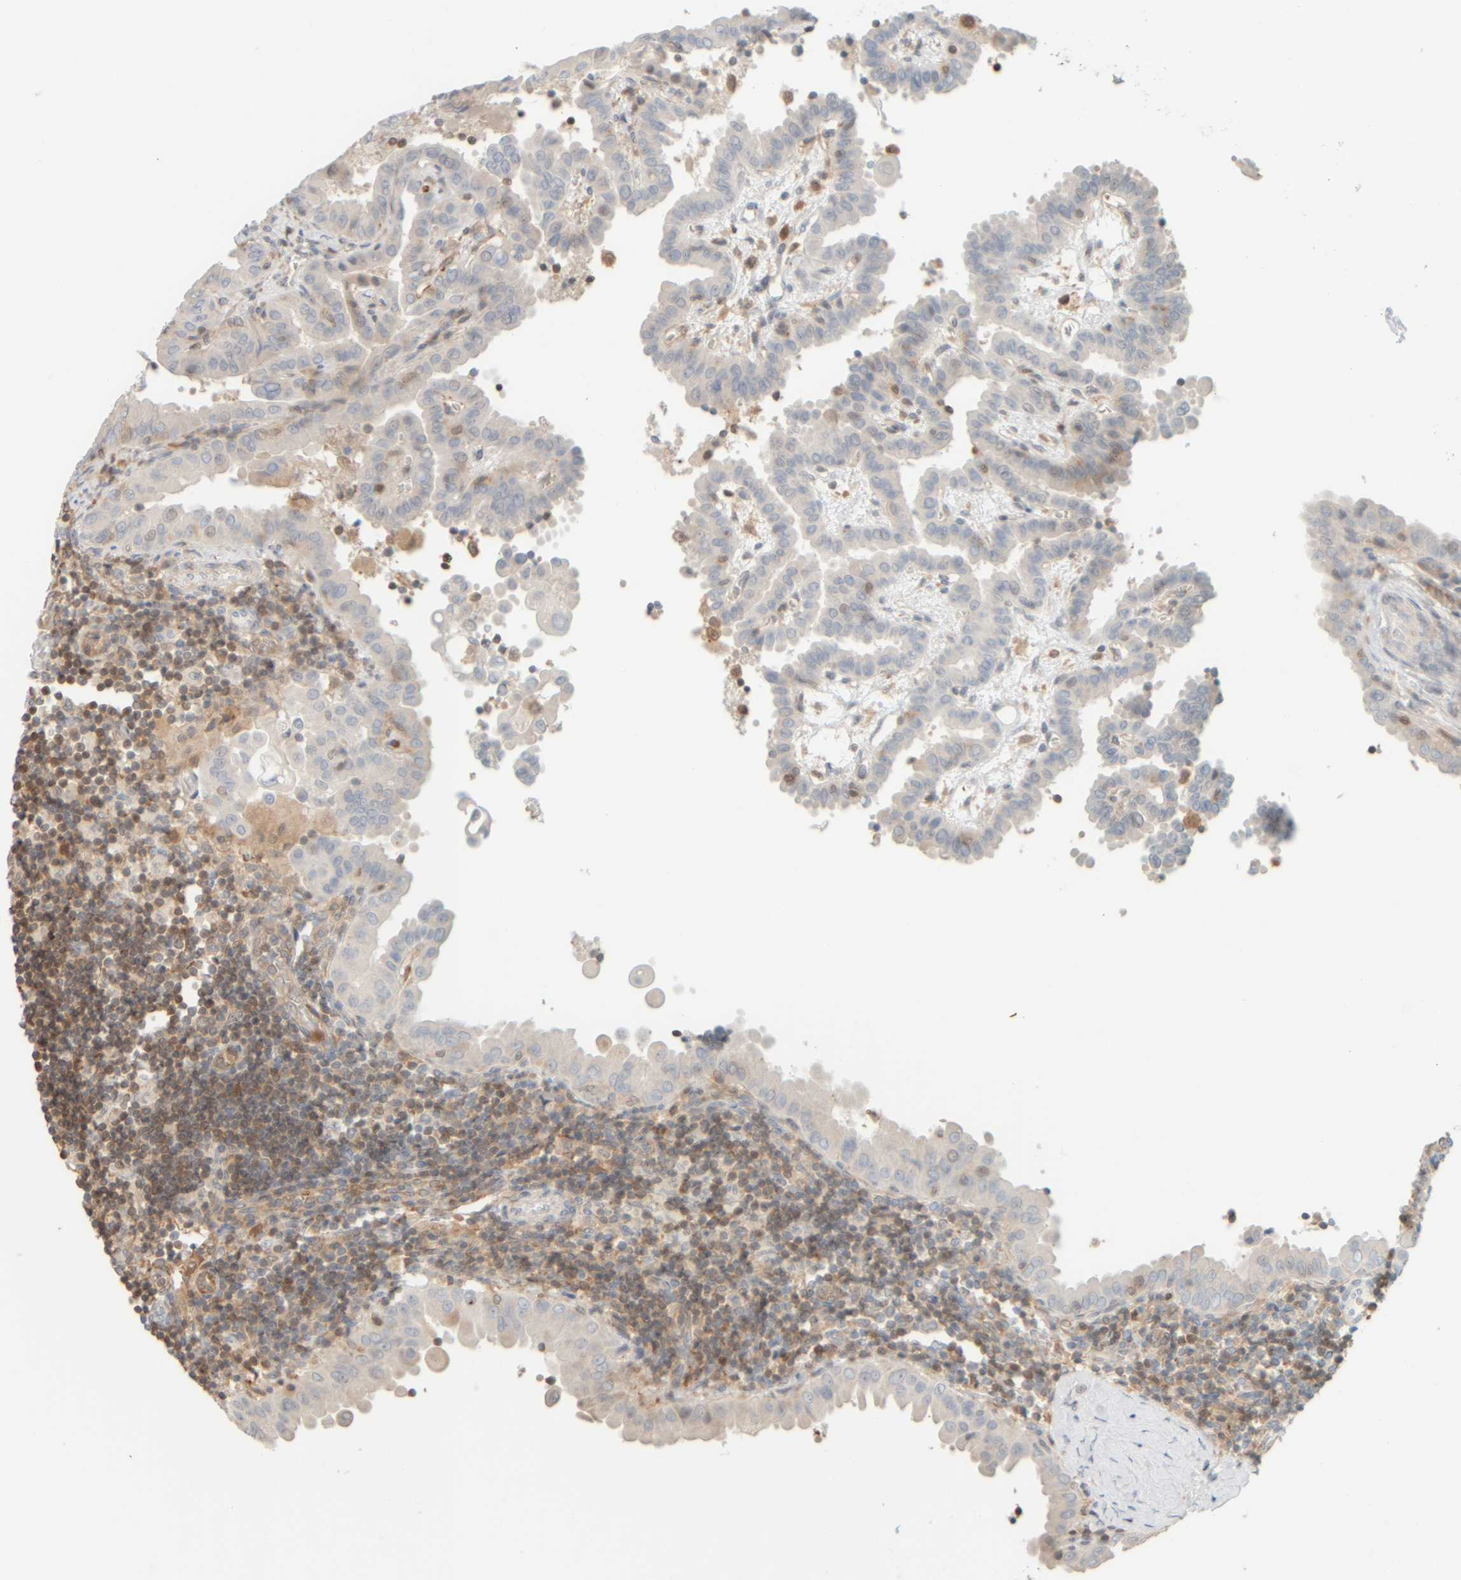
{"staining": {"intensity": "negative", "quantity": "none", "location": "none"}, "tissue": "thyroid cancer", "cell_type": "Tumor cells", "image_type": "cancer", "snomed": [{"axis": "morphology", "description": "Papillary adenocarcinoma, NOS"}, {"axis": "topography", "description": "Thyroid gland"}], "caption": "Tumor cells are negative for brown protein staining in thyroid papillary adenocarcinoma.", "gene": "PTGES3L-AARSD1", "patient": {"sex": "male", "age": 33}}